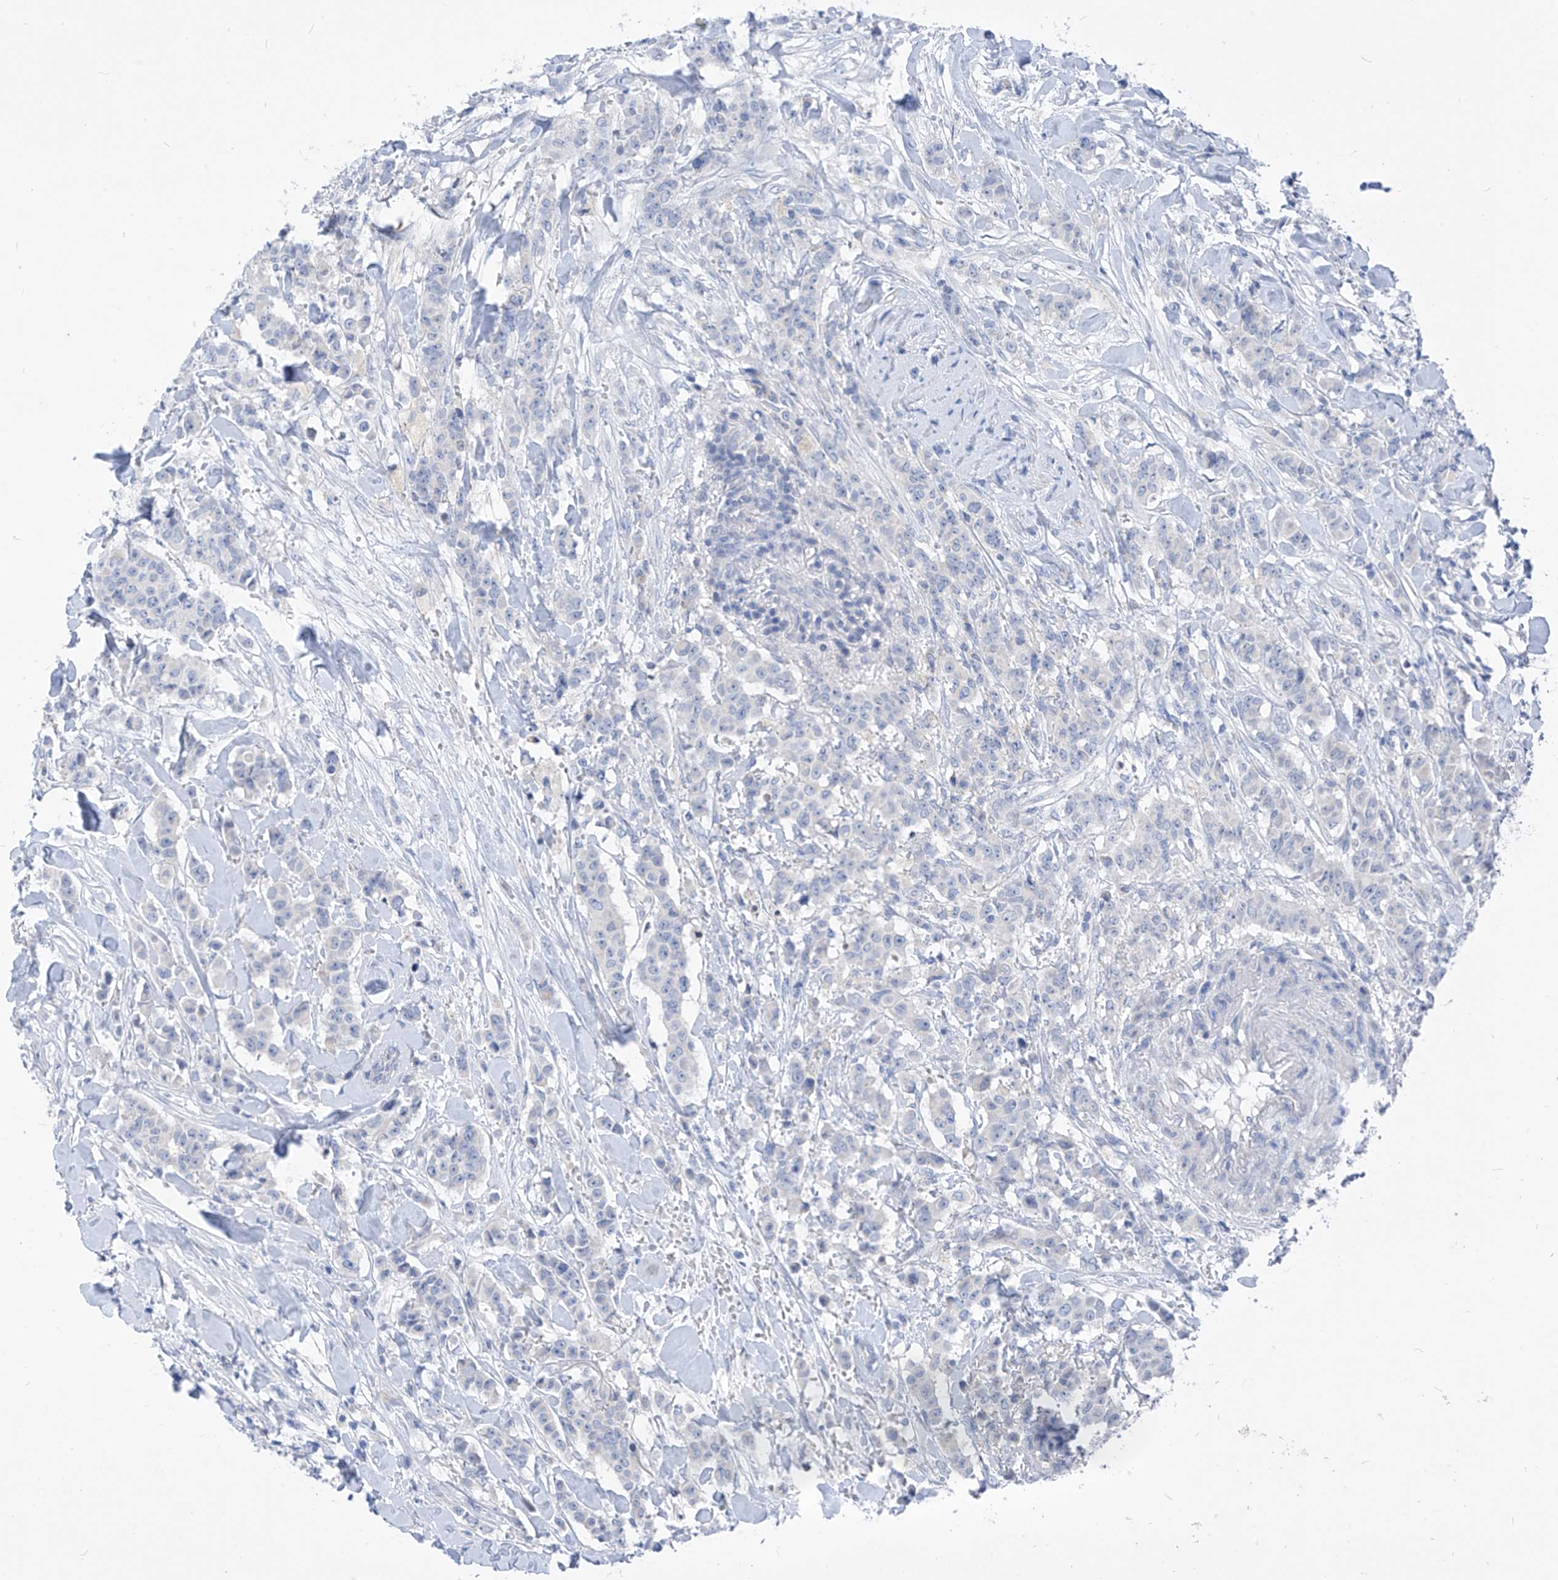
{"staining": {"intensity": "negative", "quantity": "none", "location": "none"}, "tissue": "breast cancer", "cell_type": "Tumor cells", "image_type": "cancer", "snomed": [{"axis": "morphology", "description": "Duct carcinoma"}, {"axis": "topography", "description": "Breast"}], "caption": "This is an immunohistochemistry micrograph of human infiltrating ductal carcinoma (breast). There is no expression in tumor cells.", "gene": "LDAH", "patient": {"sex": "female", "age": 40}}